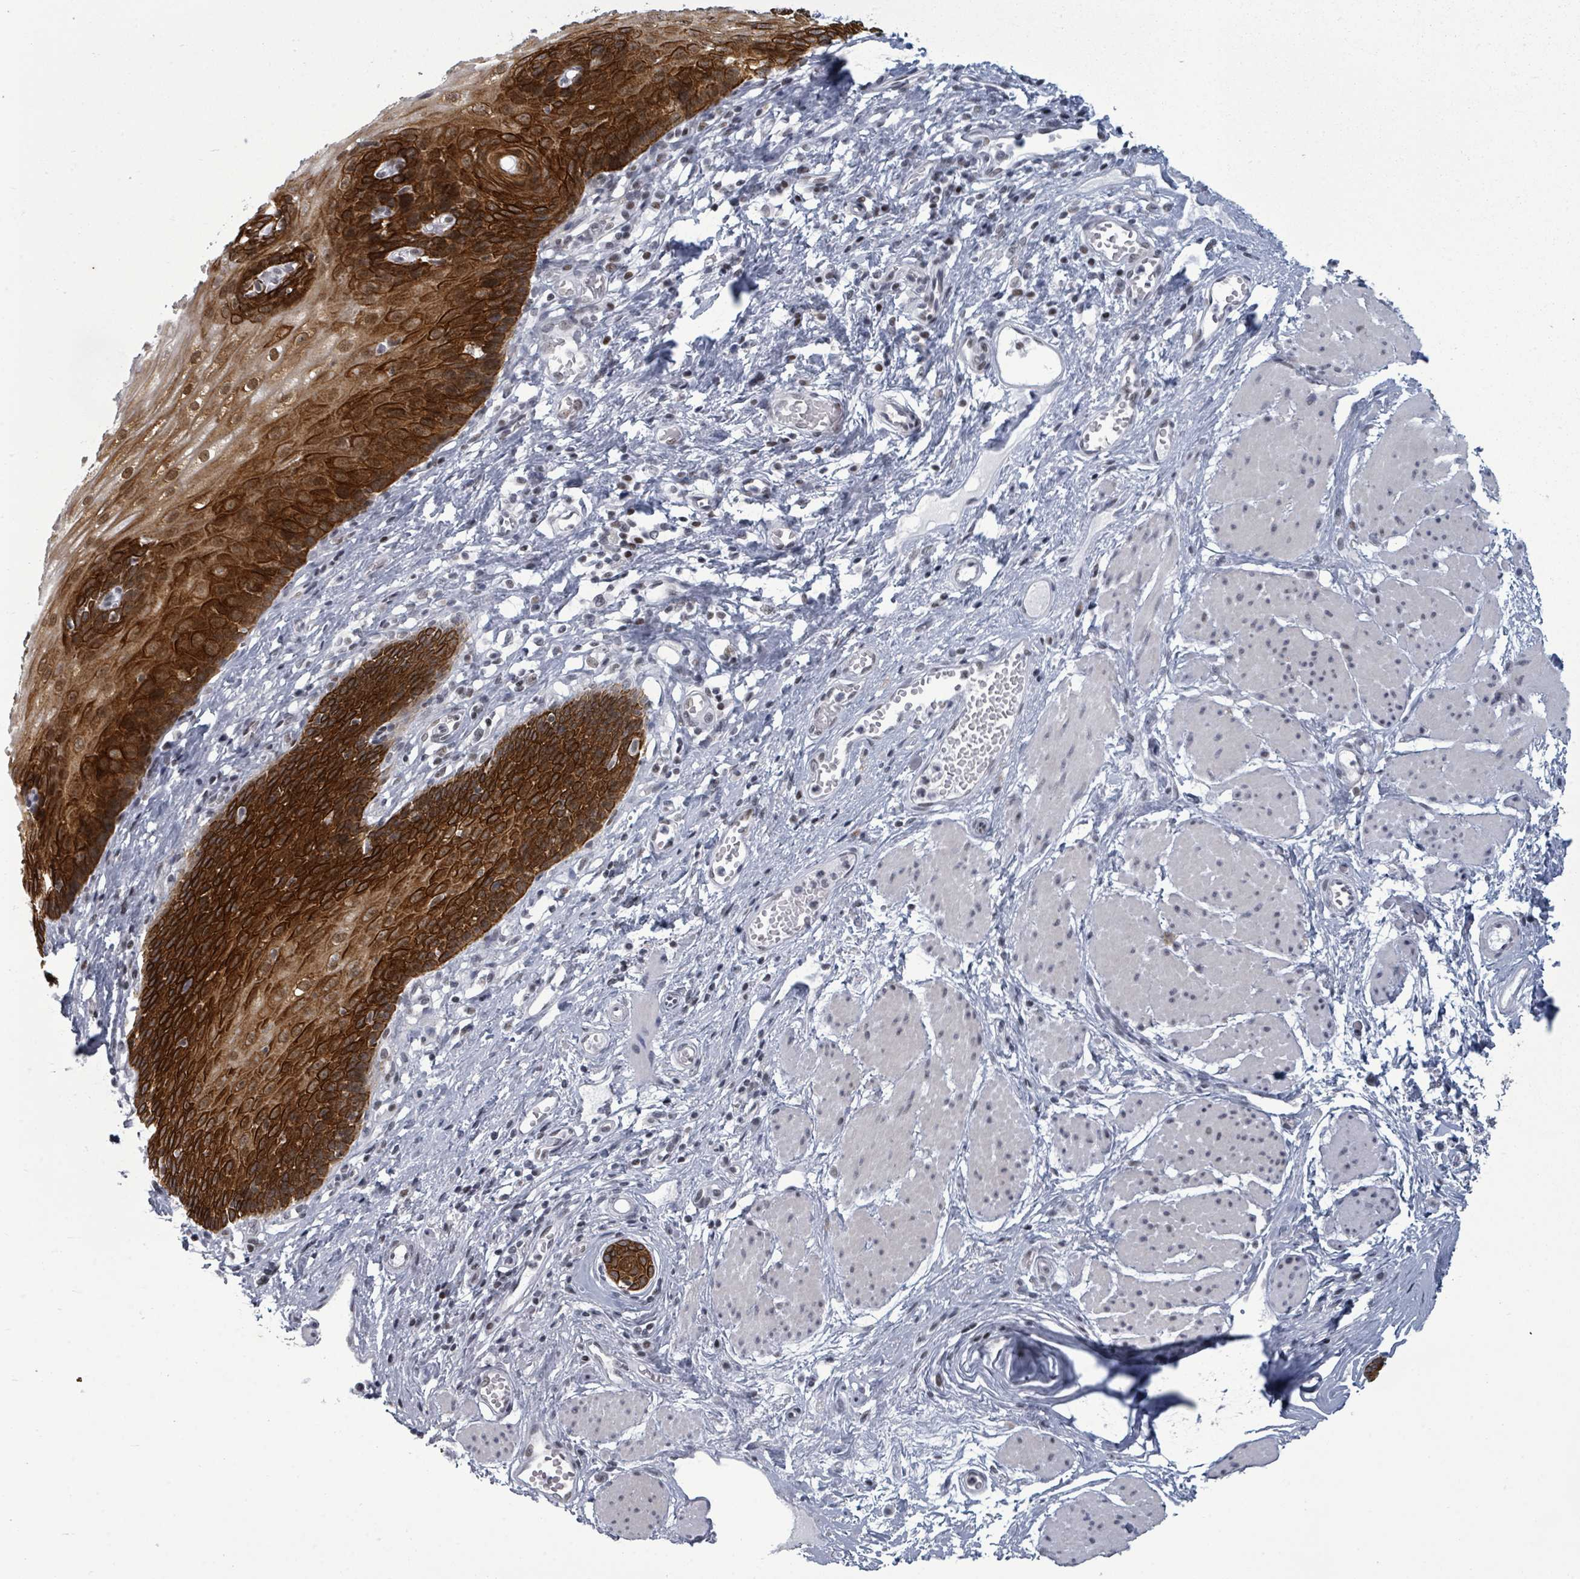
{"staining": {"intensity": "strong", "quantity": ">75%", "location": "cytoplasmic/membranous,nuclear"}, "tissue": "esophagus", "cell_type": "Squamous epithelial cells", "image_type": "normal", "snomed": [{"axis": "morphology", "description": "Normal tissue, NOS"}, {"axis": "topography", "description": "Esophagus"}], "caption": "The immunohistochemical stain labels strong cytoplasmic/membranous,nuclear staining in squamous epithelial cells of normal esophagus.", "gene": "BIVM", "patient": {"sex": "male", "age": 69}}